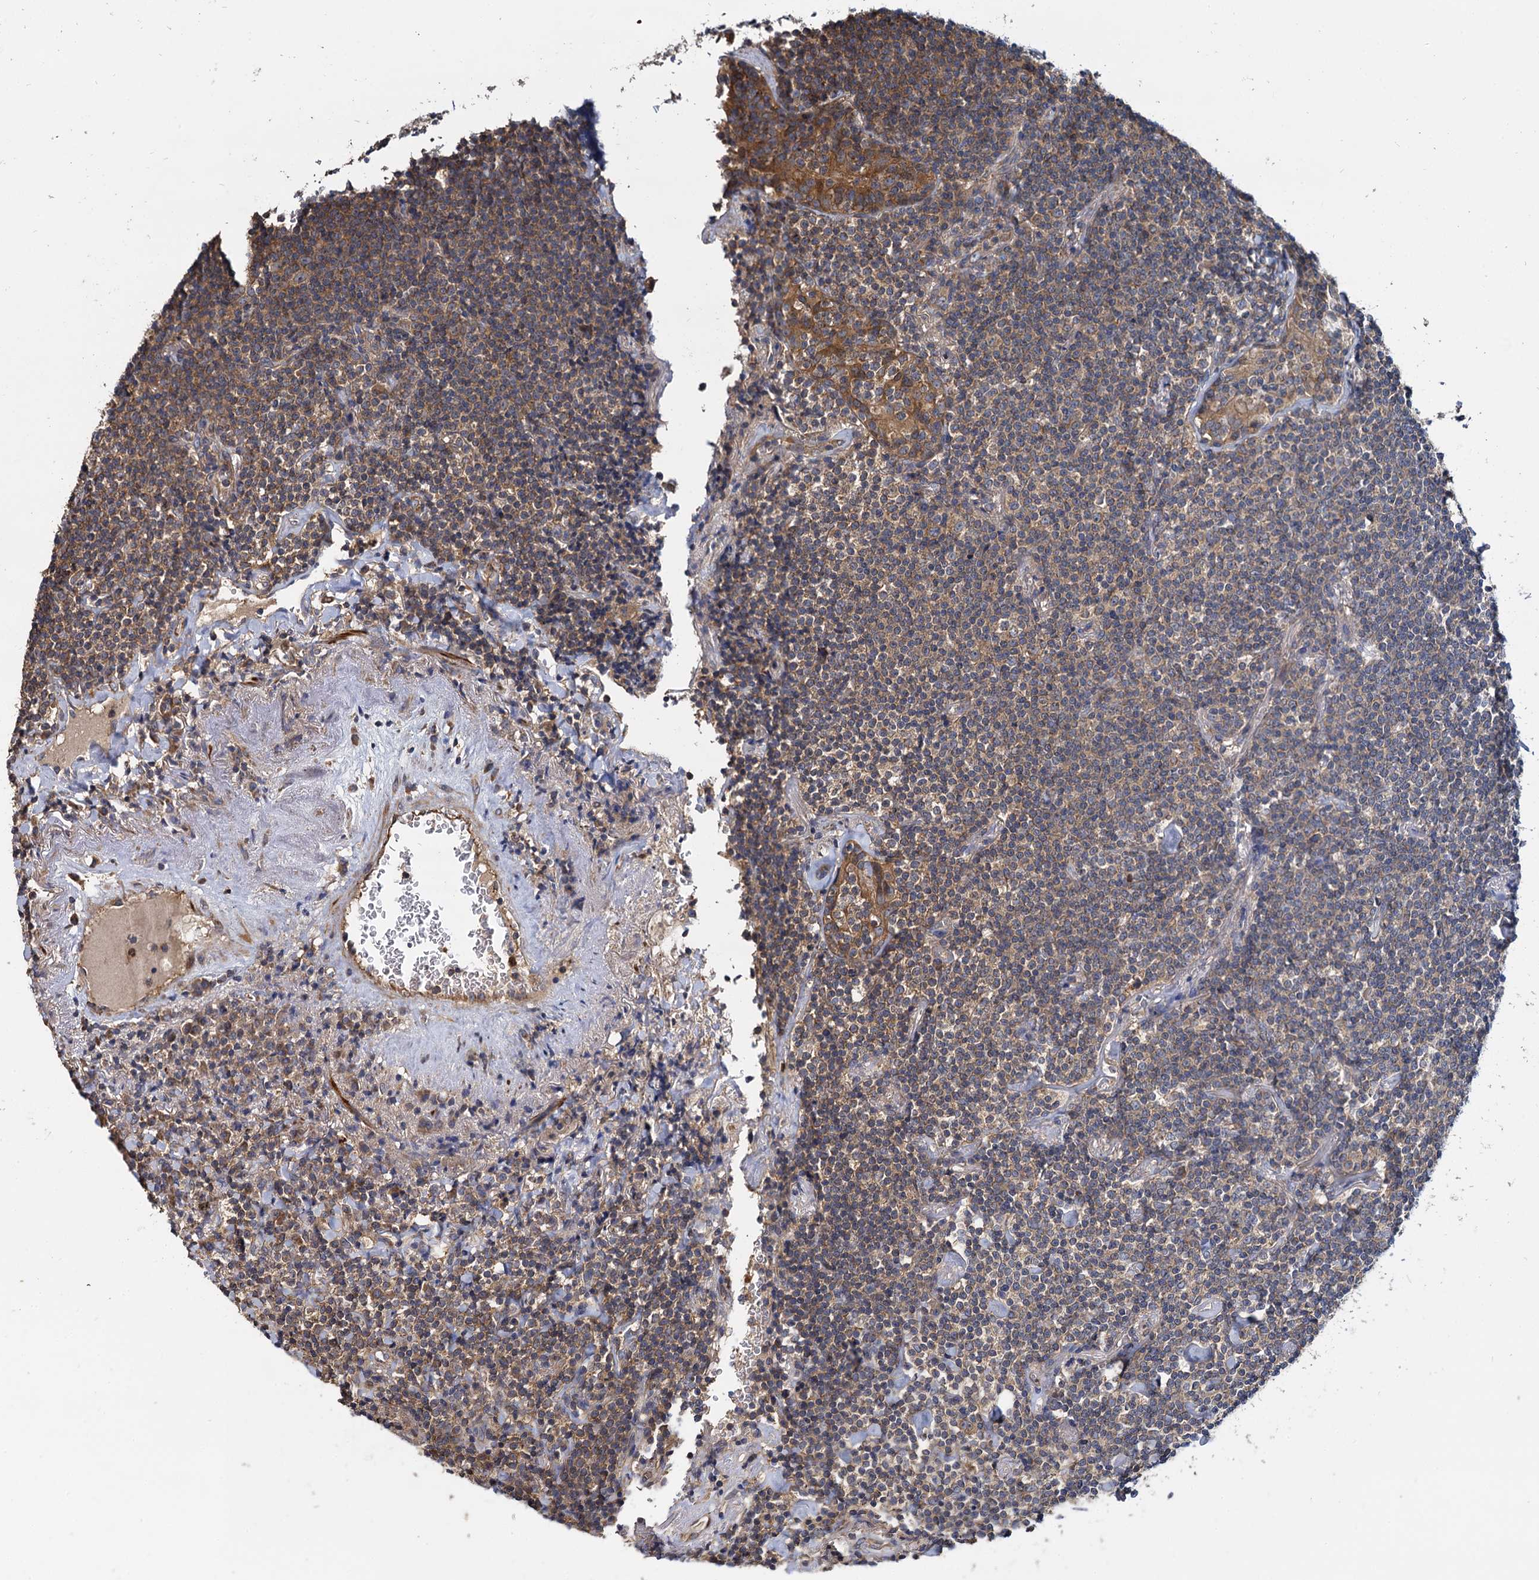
{"staining": {"intensity": "weak", "quantity": "25%-75%", "location": "cytoplasmic/membranous"}, "tissue": "lymphoma", "cell_type": "Tumor cells", "image_type": "cancer", "snomed": [{"axis": "morphology", "description": "Malignant lymphoma, non-Hodgkin's type, Low grade"}, {"axis": "topography", "description": "Lung"}], "caption": "Brown immunohistochemical staining in low-grade malignant lymphoma, non-Hodgkin's type displays weak cytoplasmic/membranous staining in approximately 25%-75% of tumor cells.", "gene": "CEP192", "patient": {"sex": "female", "age": 71}}